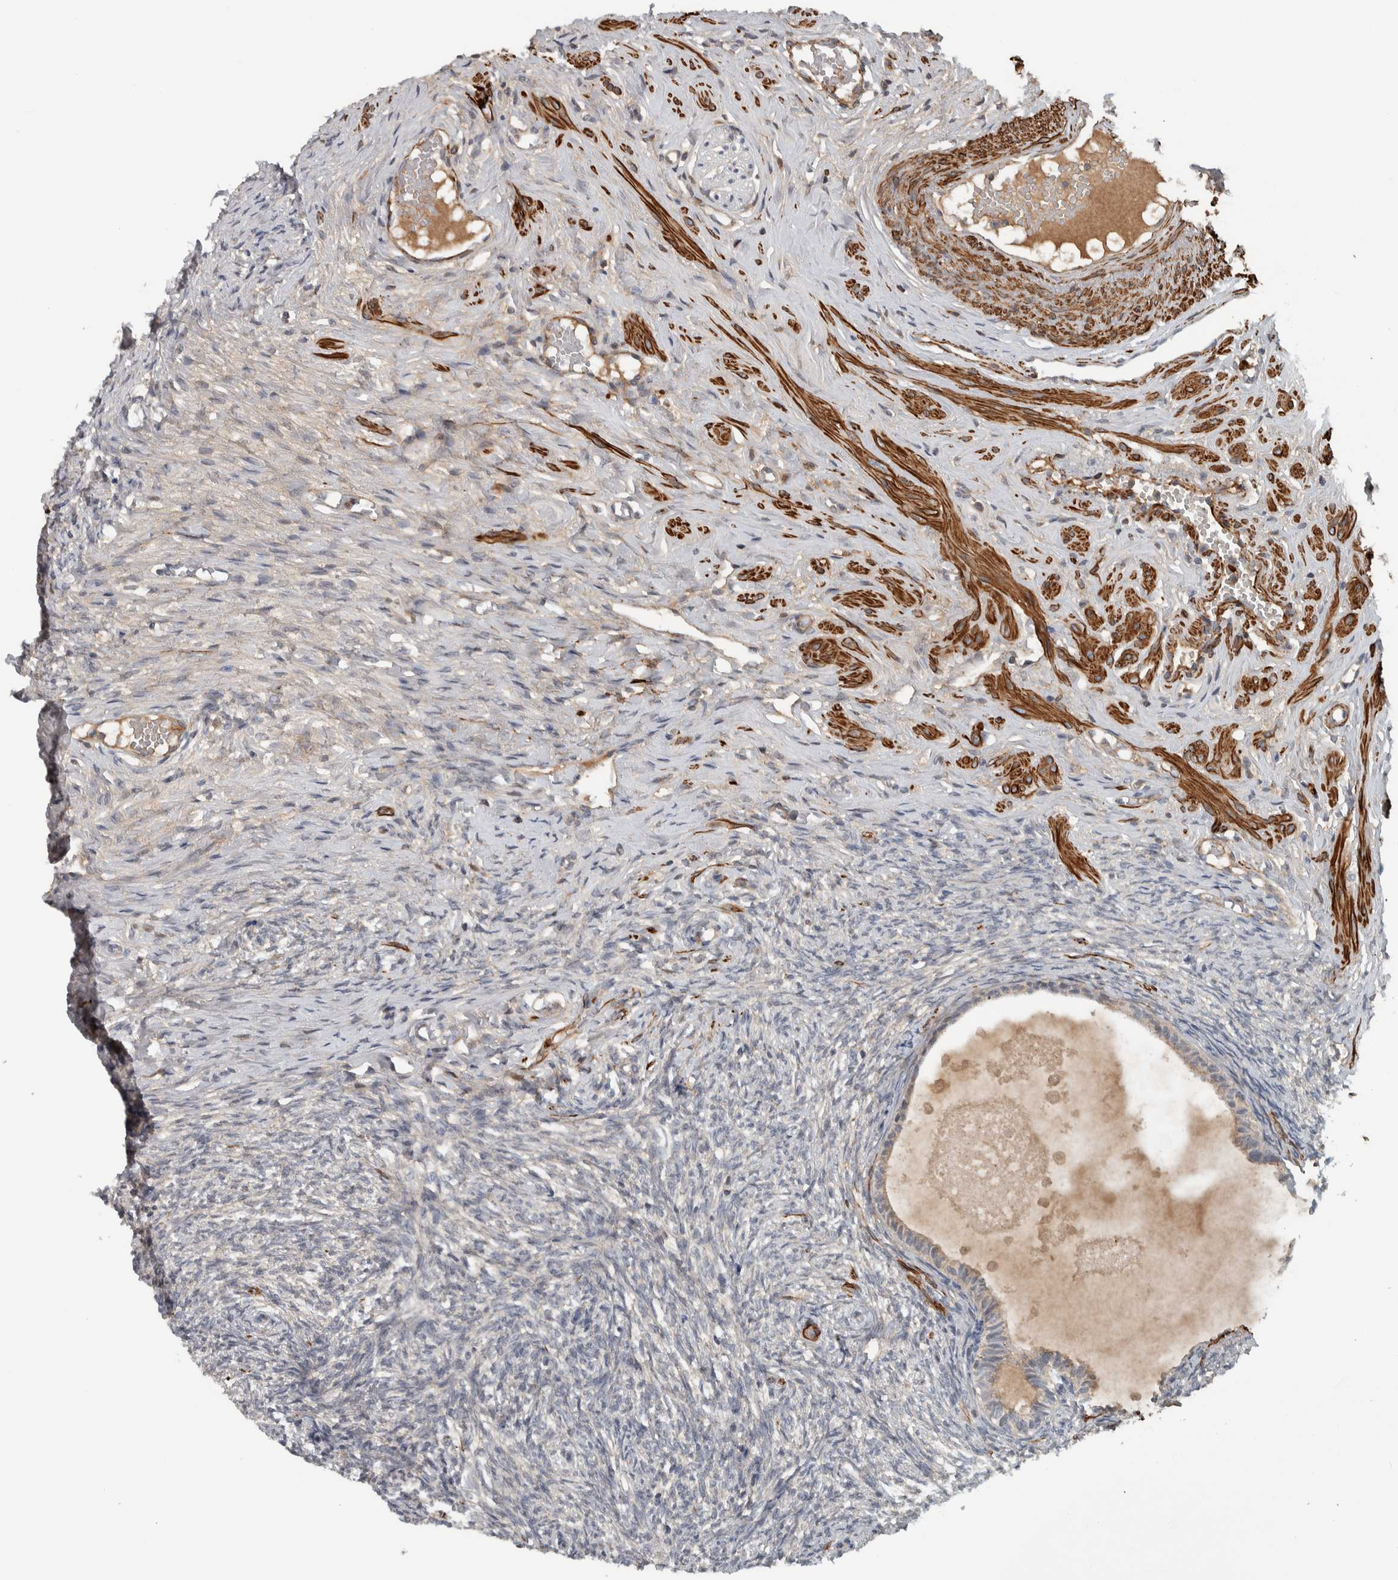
{"staining": {"intensity": "negative", "quantity": "none", "location": "none"}, "tissue": "ovary", "cell_type": "Ovarian stroma cells", "image_type": "normal", "snomed": [{"axis": "morphology", "description": "Normal tissue, NOS"}, {"axis": "topography", "description": "Ovary"}], "caption": "Ovarian stroma cells show no significant protein expression in normal ovary. Brightfield microscopy of IHC stained with DAB (3,3'-diaminobenzidine) (brown) and hematoxylin (blue), captured at high magnification.", "gene": "LBHD1", "patient": {"sex": "female", "age": 41}}